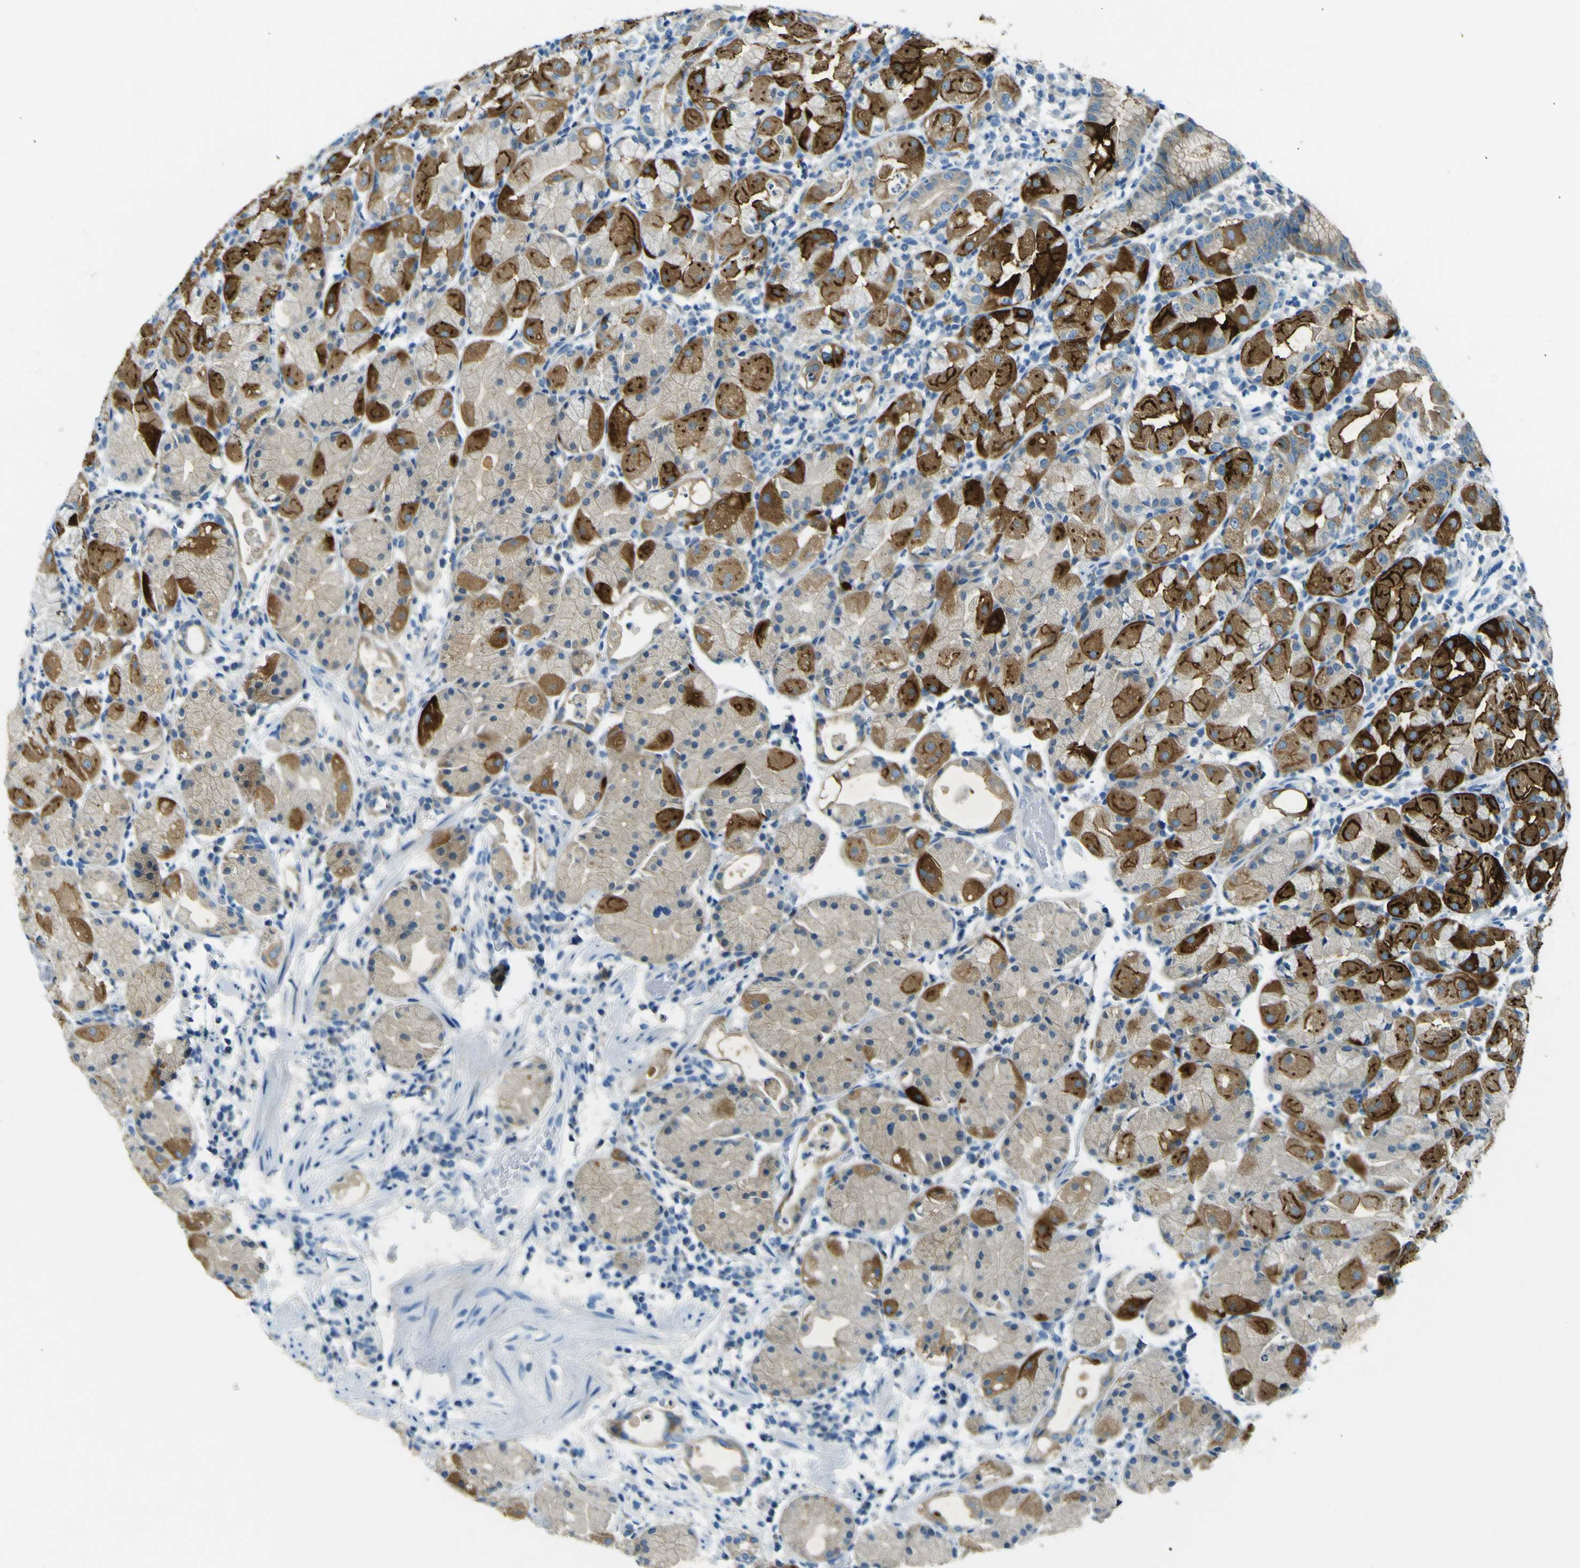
{"staining": {"intensity": "moderate", "quantity": "25%-75%", "location": "cytoplasmic/membranous"}, "tissue": "stomach", "cell_type": "Glandular cells", "image_type": "normal", "snomed": [{"axis": "morphology", "description": "Normal tissue, NOS"}, {"axis": "topography", "description": "Stomach"}, {"axis": "topography", "description": "Stomach, lower"}], "caption": "Protein staining of unremarkable stomach exhibits moderate cytoplasmic/membranous positivity in about 25%-75% of glandular cells. (DAB (3,3'-diaminobenzidine) IHC, brown staining for protein, blue staining for nuclei).", "gene": "SORCS1", "patient": {"sex": "female", "age": 75}}